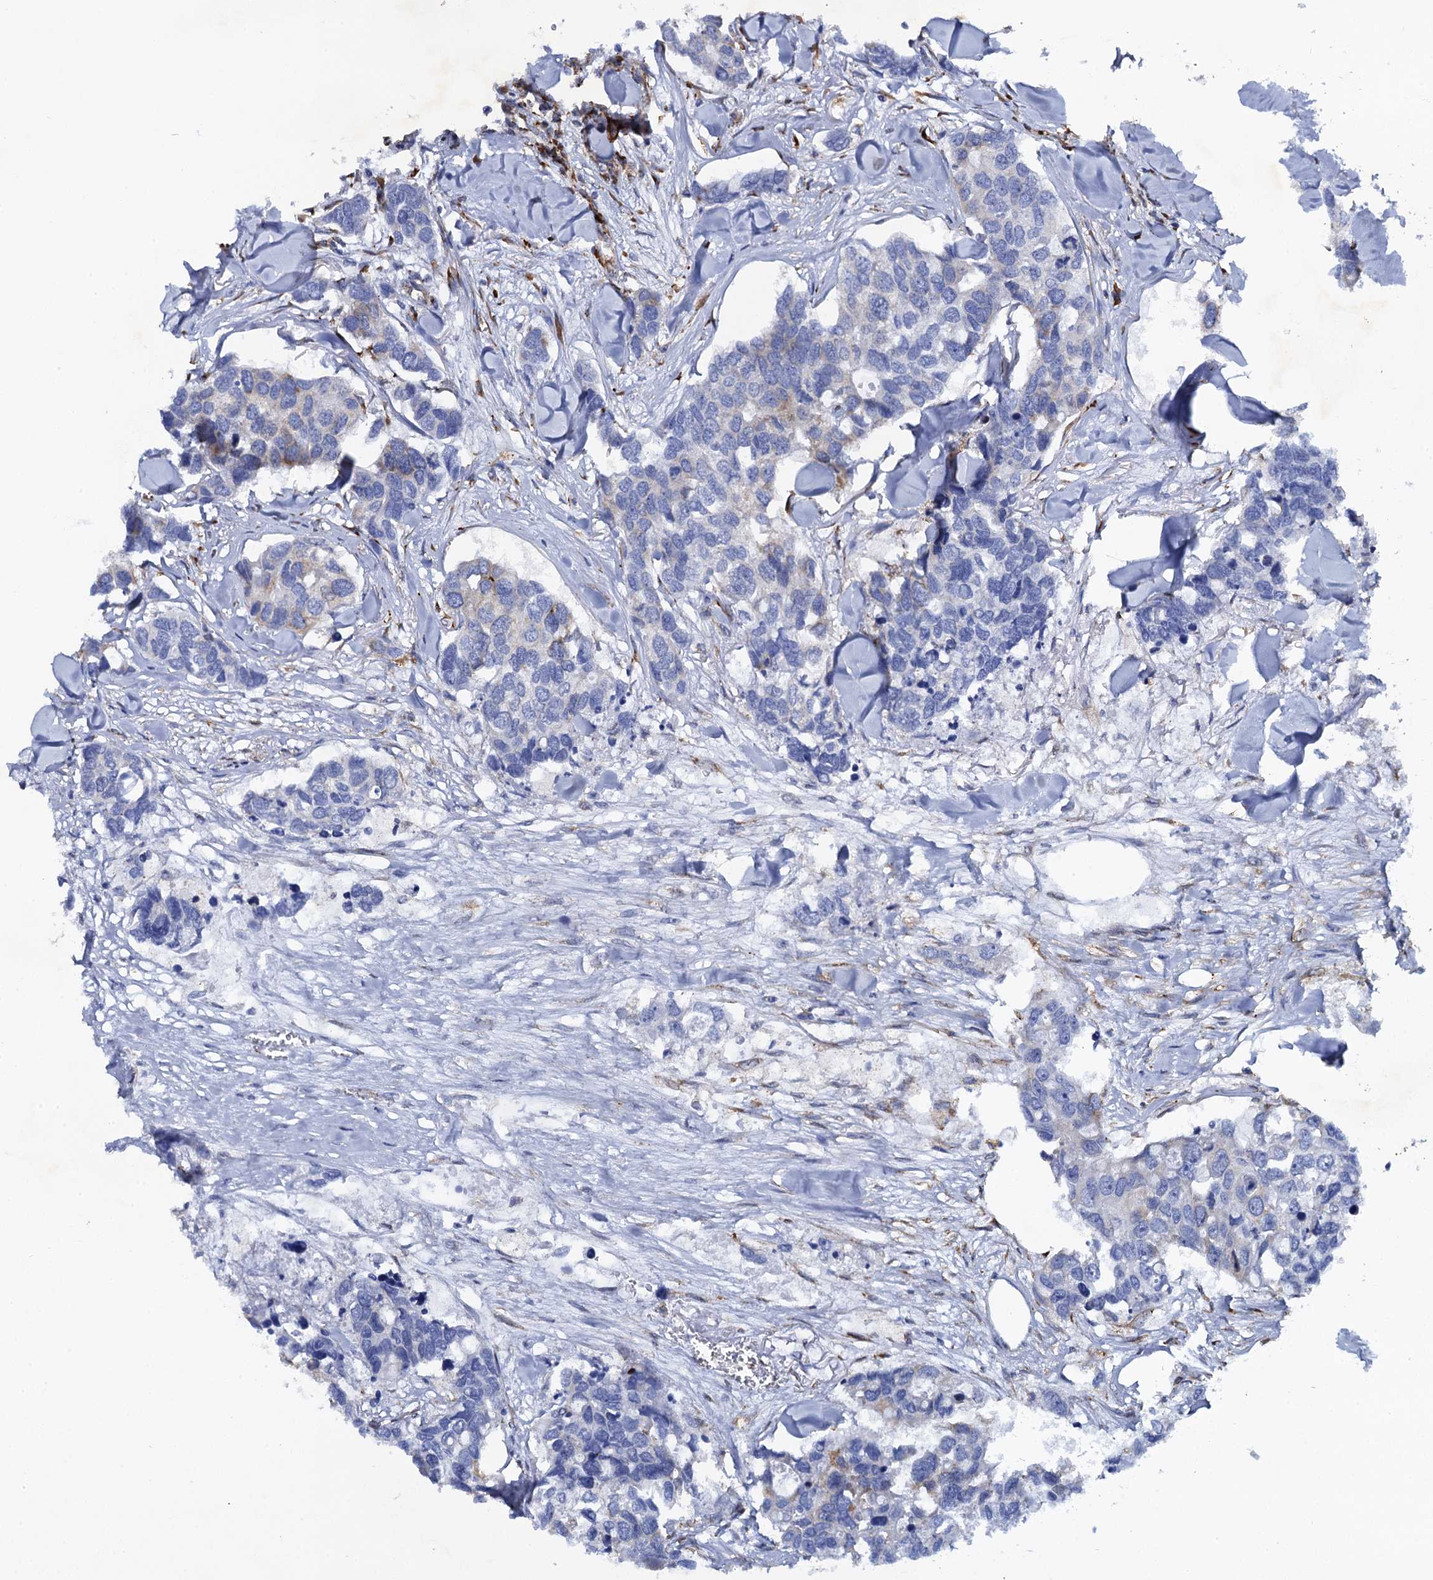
{"staining": {"intensity": "weak", "quantity": "<25%", "location": "cytoplasmic/membranous"}, "tissue": "breast cancer", "cell_type": "Tumor cells", "image_type": "cancer", "snomed": [{"axis": "morphology", "description": "Duct carcinoma"}, {"axis": "topography", "description": "Breast"}], "caption": "A histopathology image of human breast cancer (infiltrating ductal carcinoma) is negative for staining in tumor cells.", "gene": "POGLUT3", "patient": {"sex": "female", "age": 83}}